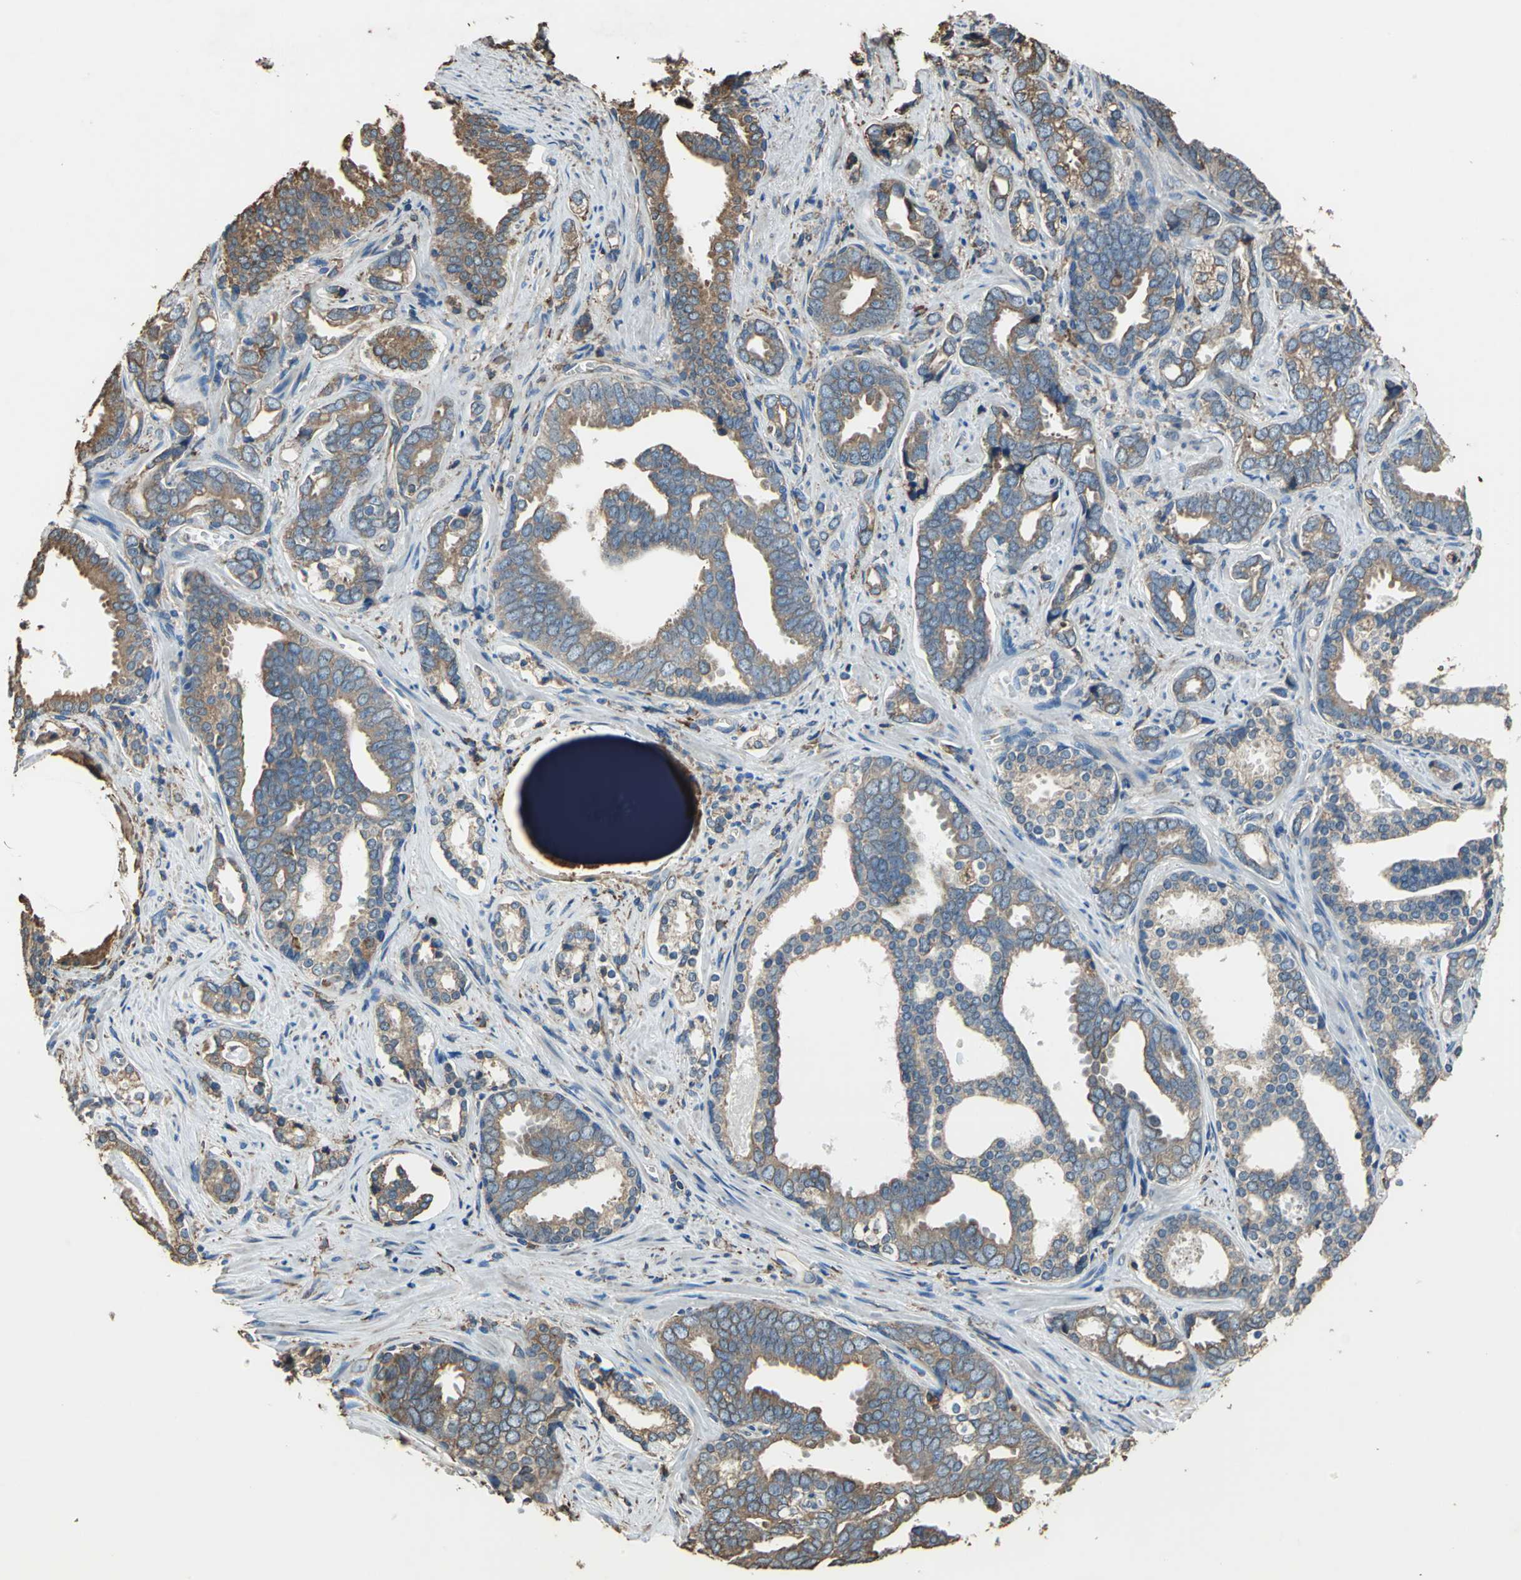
{"staining": {"intensity": "strong", "quantity": ">75%", "location": "cytoplasmic/membranous"}, "tissue": "prostate cancer", "cell_type": "Tumor cells", "image_type": "cancer", "snomed": [{"axis": "morphology", "description": "Adenocarcinoma, High grade"}, {"axis": "topography", "description": "Prostate"}], "caption": "A photomicrograph of human prostate cancer stained for a protein demonstrates strong cytoplasmic/membranous brown staining in tumor cells.", "gene": "GPANK1", "patient": {"sex": "male", "age": 67}}